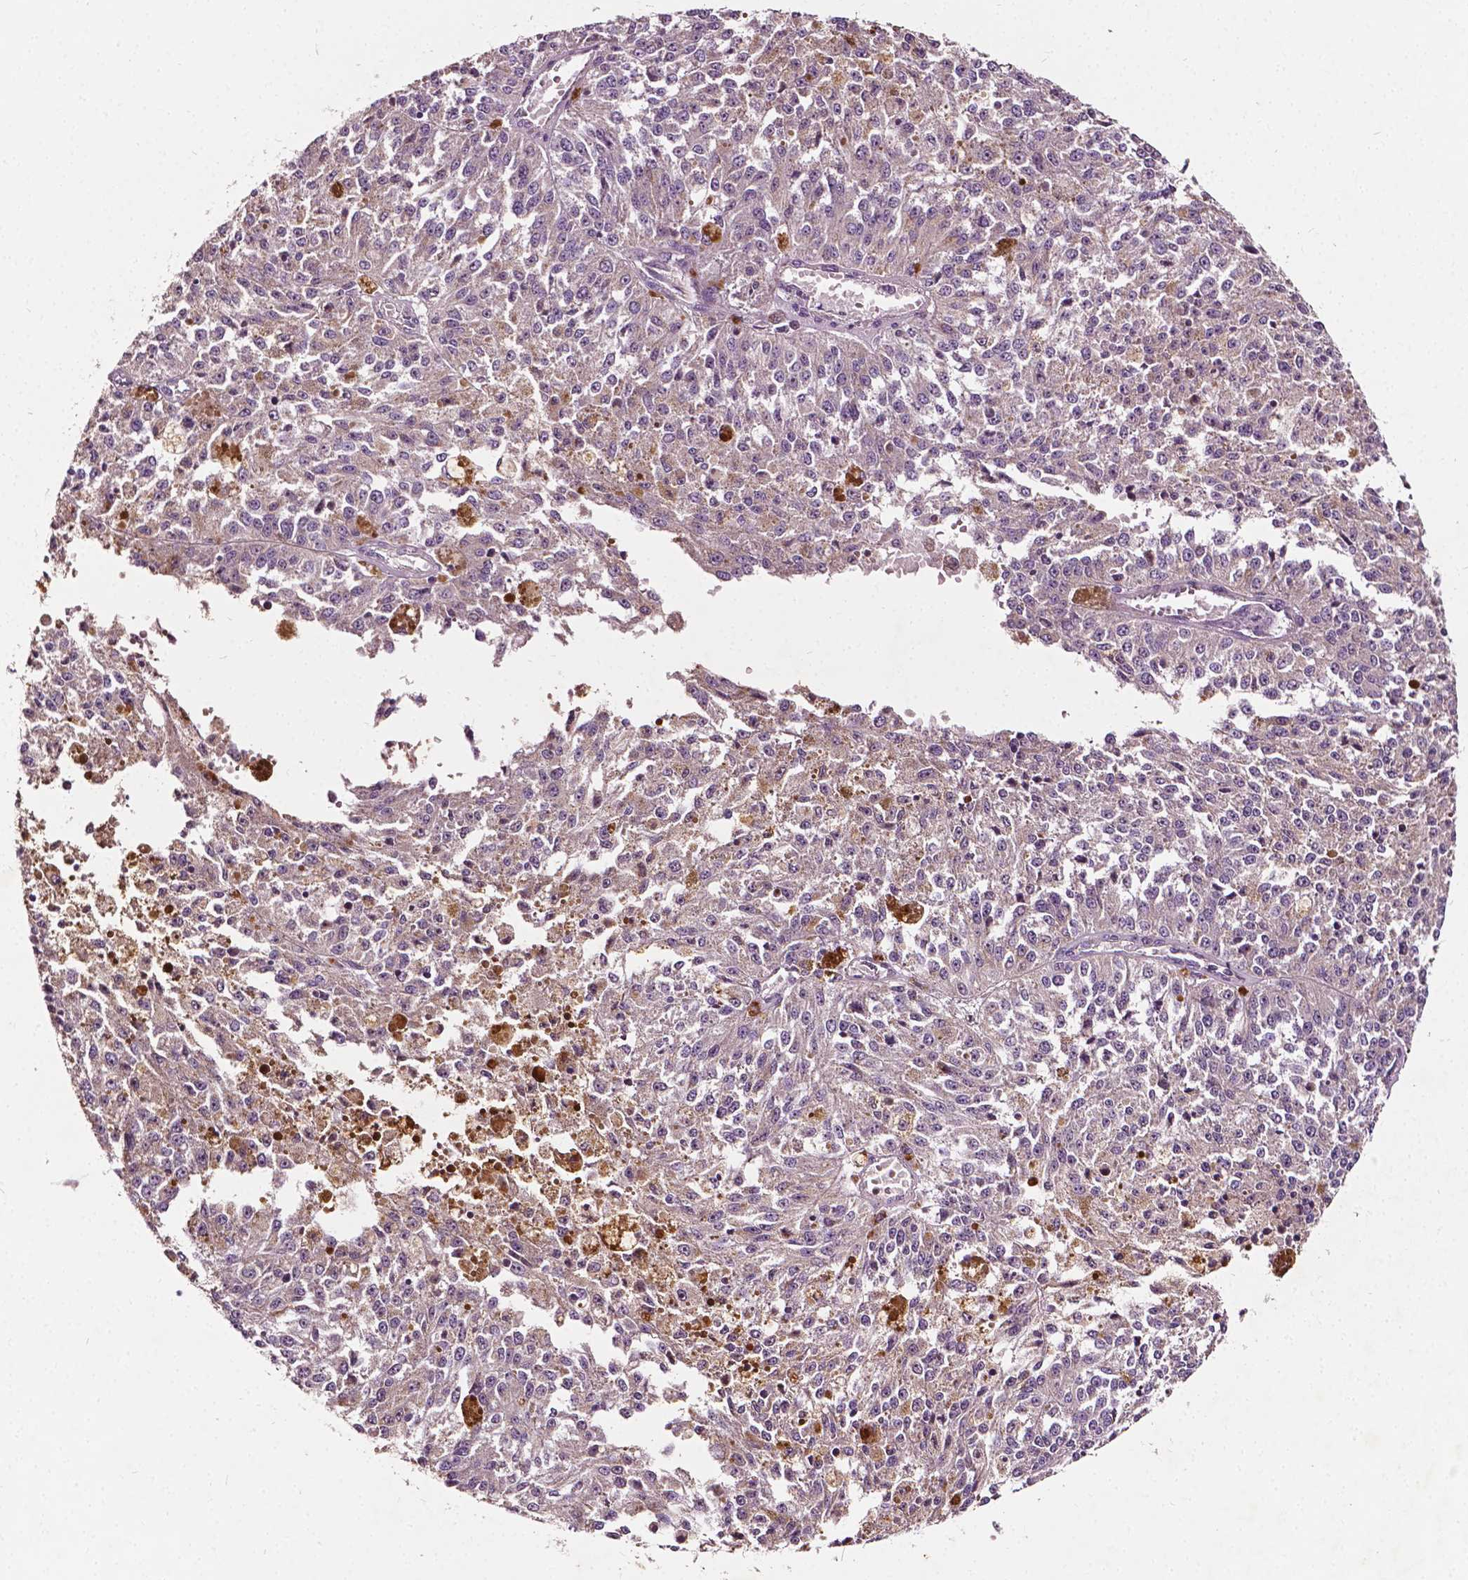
{"staining": {"intensity": "weak", "quantity": "<25%", "location": "nuclear"}, "tissue": "melanoma", "cell_type": "Tumor cells", "image_type": "cancer", "snomed": [{"axis": "morphology", "description": "Malignant melanoma, Metastatic site"}, {"axis": "topography", "description": "Lymph node"}], "caption": "Immunohistochemistry (IHC) micrograph of neoplastic tissue: melanoma stained with DAB (3,3'-diaminobenzidine) demonstrates no significant protein expression in tumor cells.", "gene": "ODF3L2", "patient": {"sex": "female", "age": 64}}